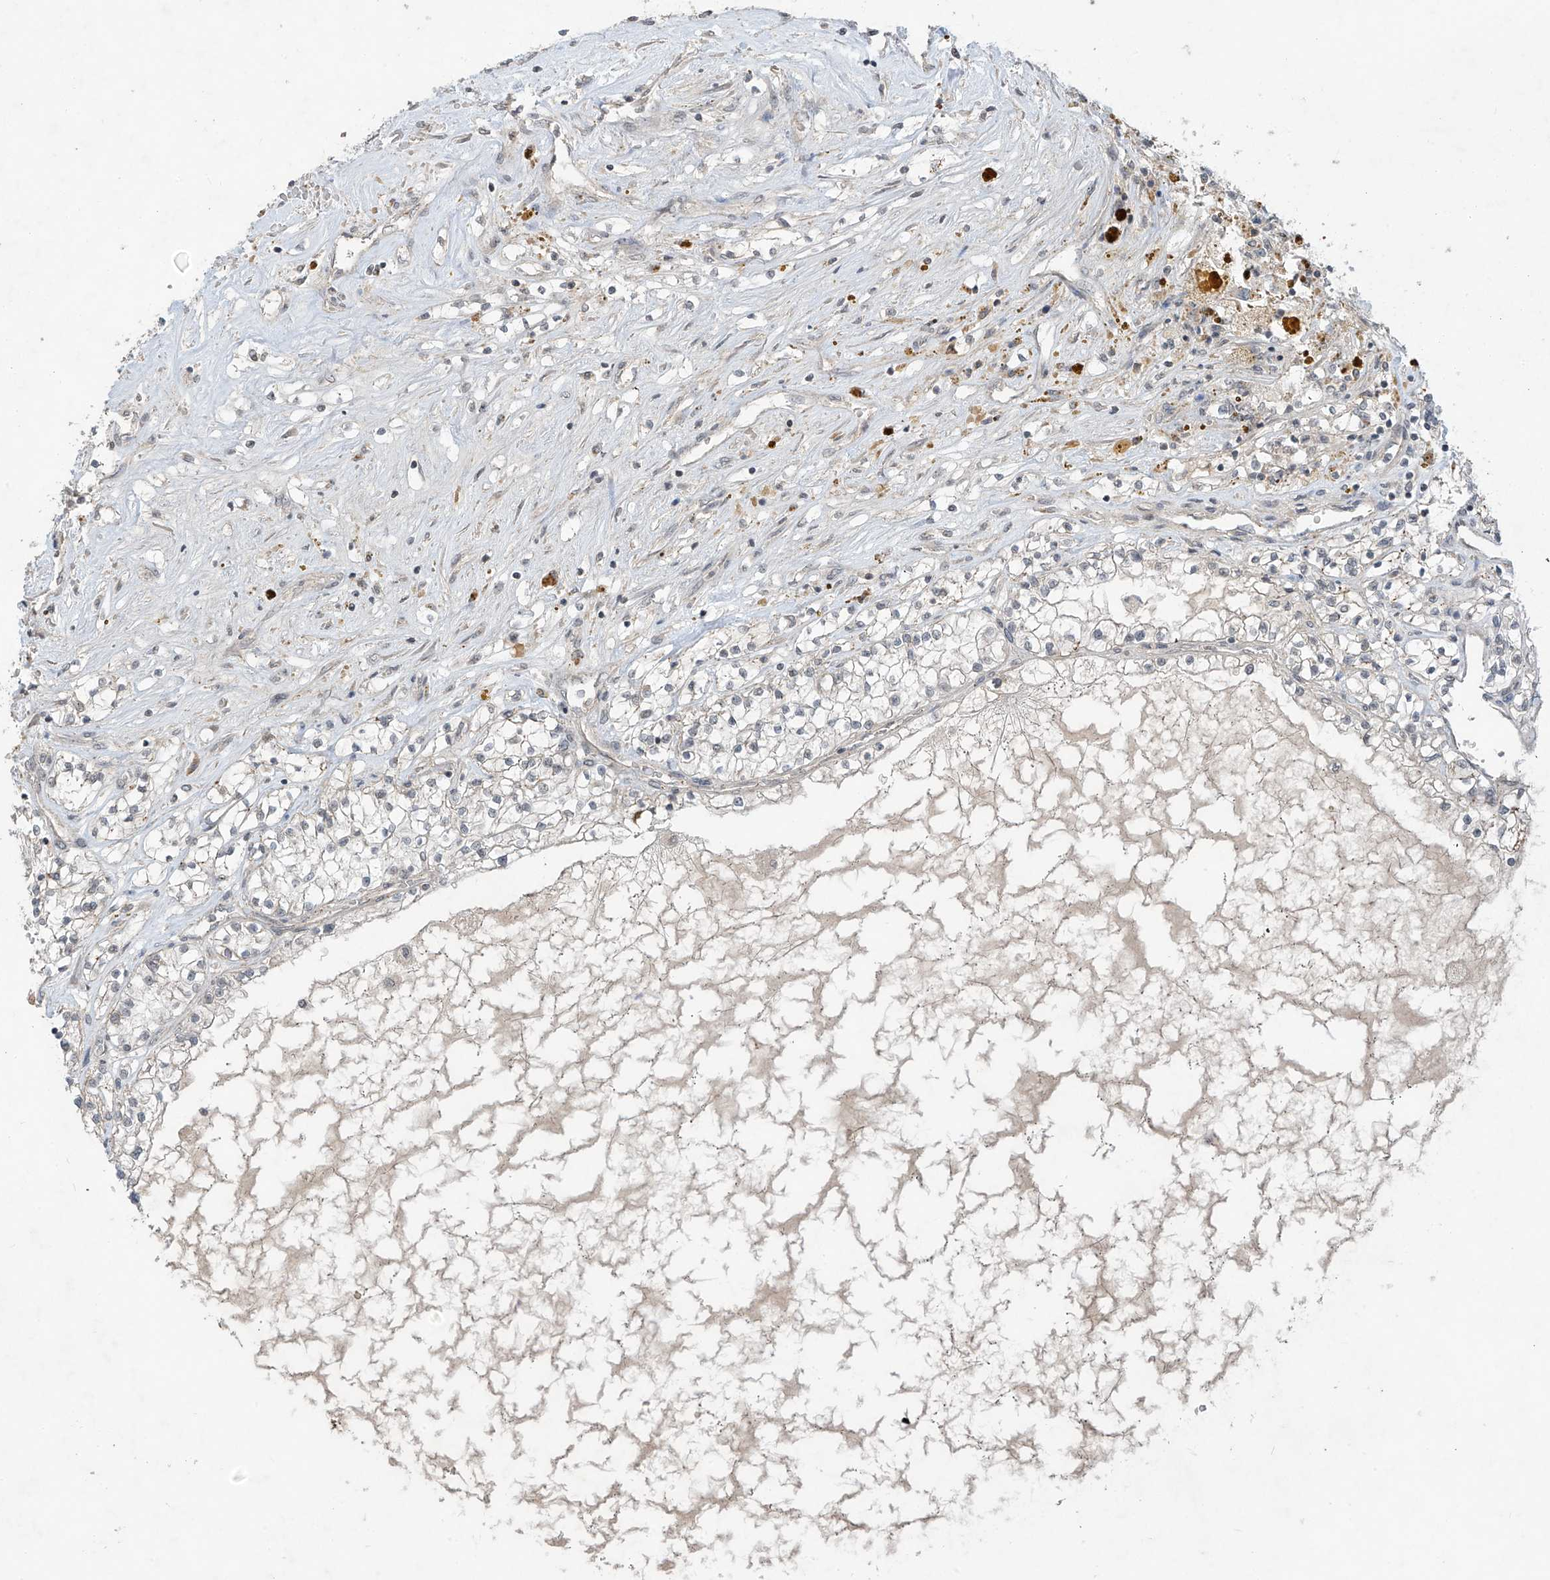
{"staining": {"intensity": "negative", "quantity": "none", "location": "none"}, "tissue": "renal cancer", "cell_type": "Tumor cells", "image_type": "cancer", "snomed": [{"axis": "morphology", "description": "Normal tissue, NOS"}, {"axis": "morphology", "description": "Adenocarcinoma, NOS"}, {"axis": "topography", "description": "Kidney"}], "caption": "Immunohistochemistry histopathology image of neoplastic tissue: renal cancer stained with DAB (3,3'-diaminobenzidine) reveals no significant protein positivity in tumor cells. The staining was performed using DAB to visualize the protein expression in brown, while the nuclei were stained in blue with hematoxylin (Magnification: 20x).", "gene": "DGKQ", "patient": {"sex": "male", "age": 68}}